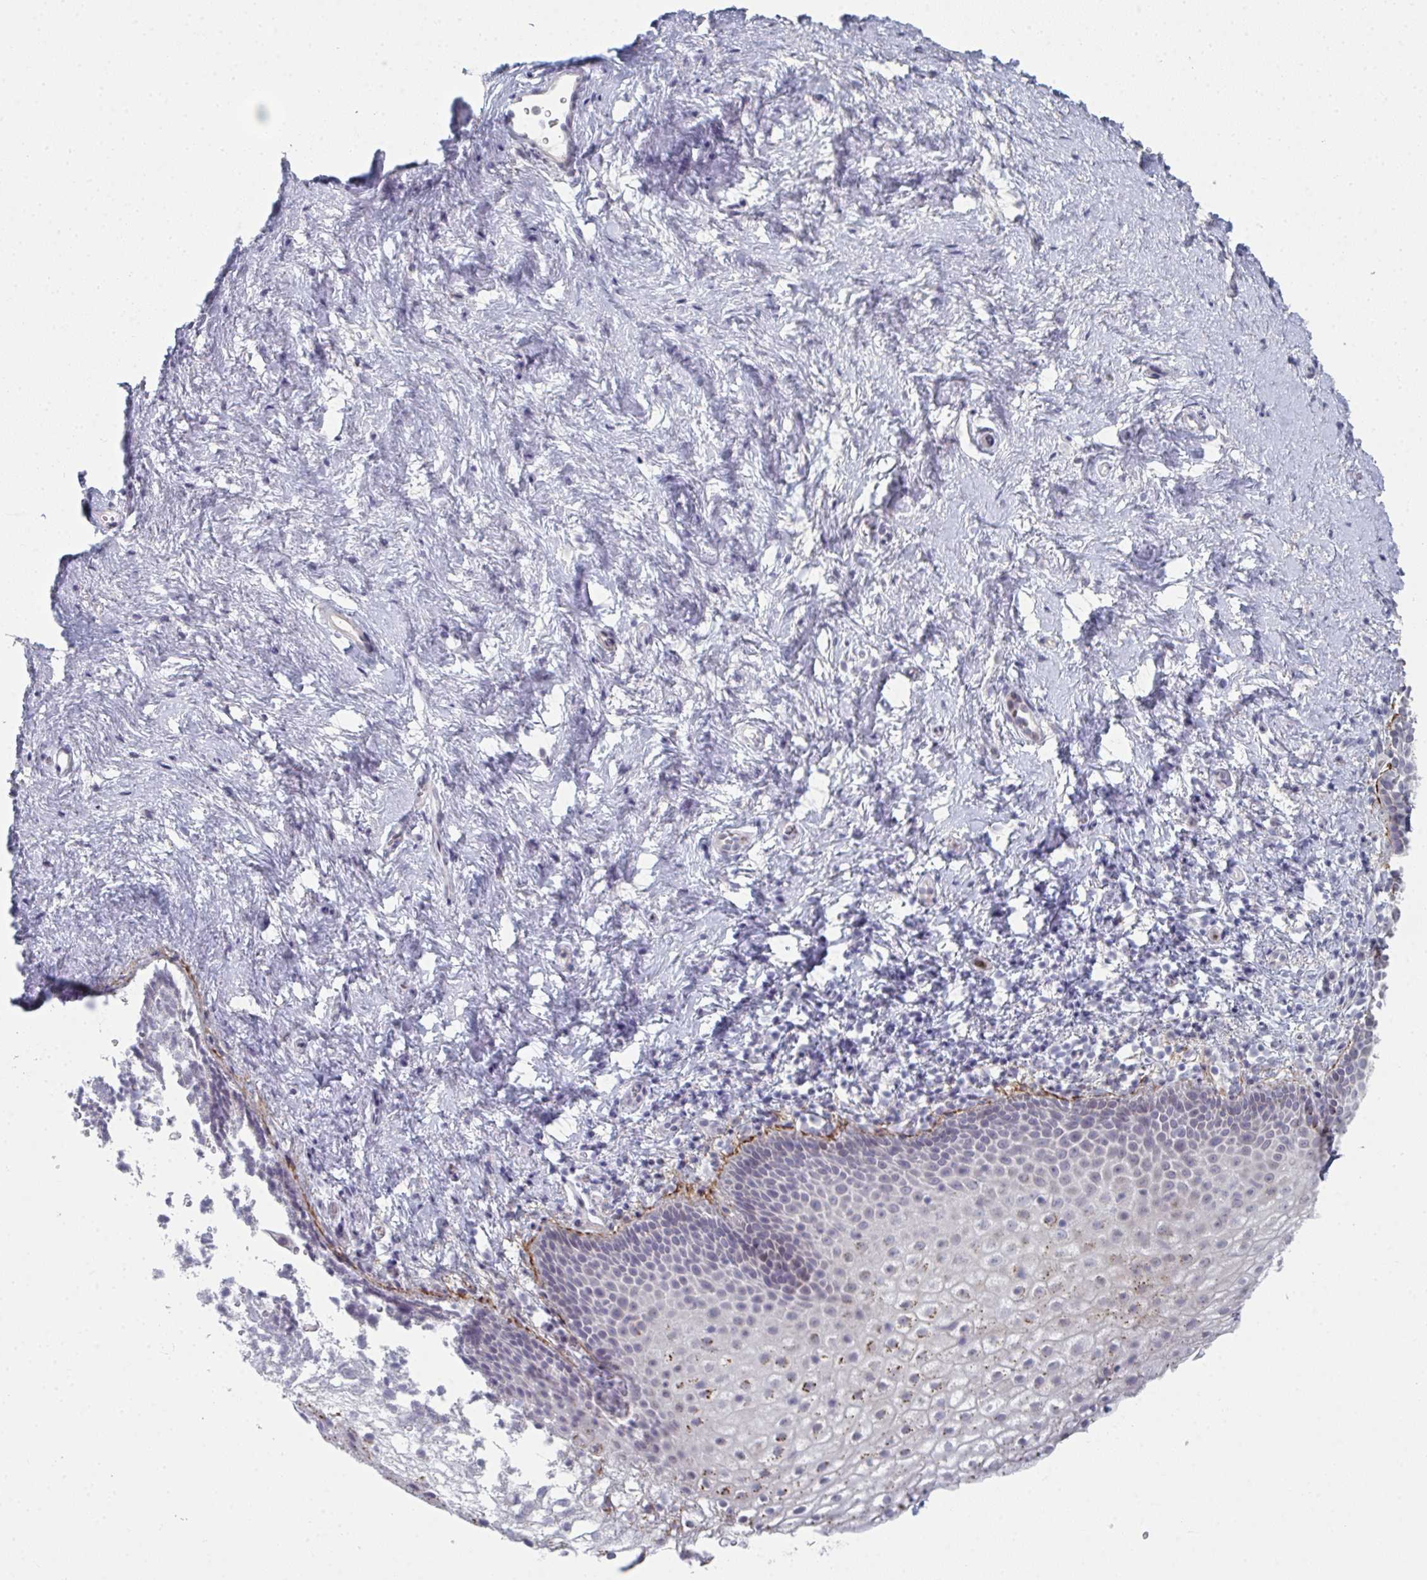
{"staining": {"intensity": "moderate", "quantity": "<25%", "location": "cytoplasmic/membranous"}, "tissue": "vagina", "cell_type": "Squamous epithelial cells", "image_type": "normal", "snomed": [{"axis": "morphology", "description": "Normal tissue, NOS"}, {"axis": "topography", "description": "Vagina"}], "caption": "Protein staining of benign vagina exhibits moderate cytoplasmic/membranous staining in approximately <25% of squamous epithelial cells.", "gene": "A1CF", "patient": {"sex": "female", "age": 61}}